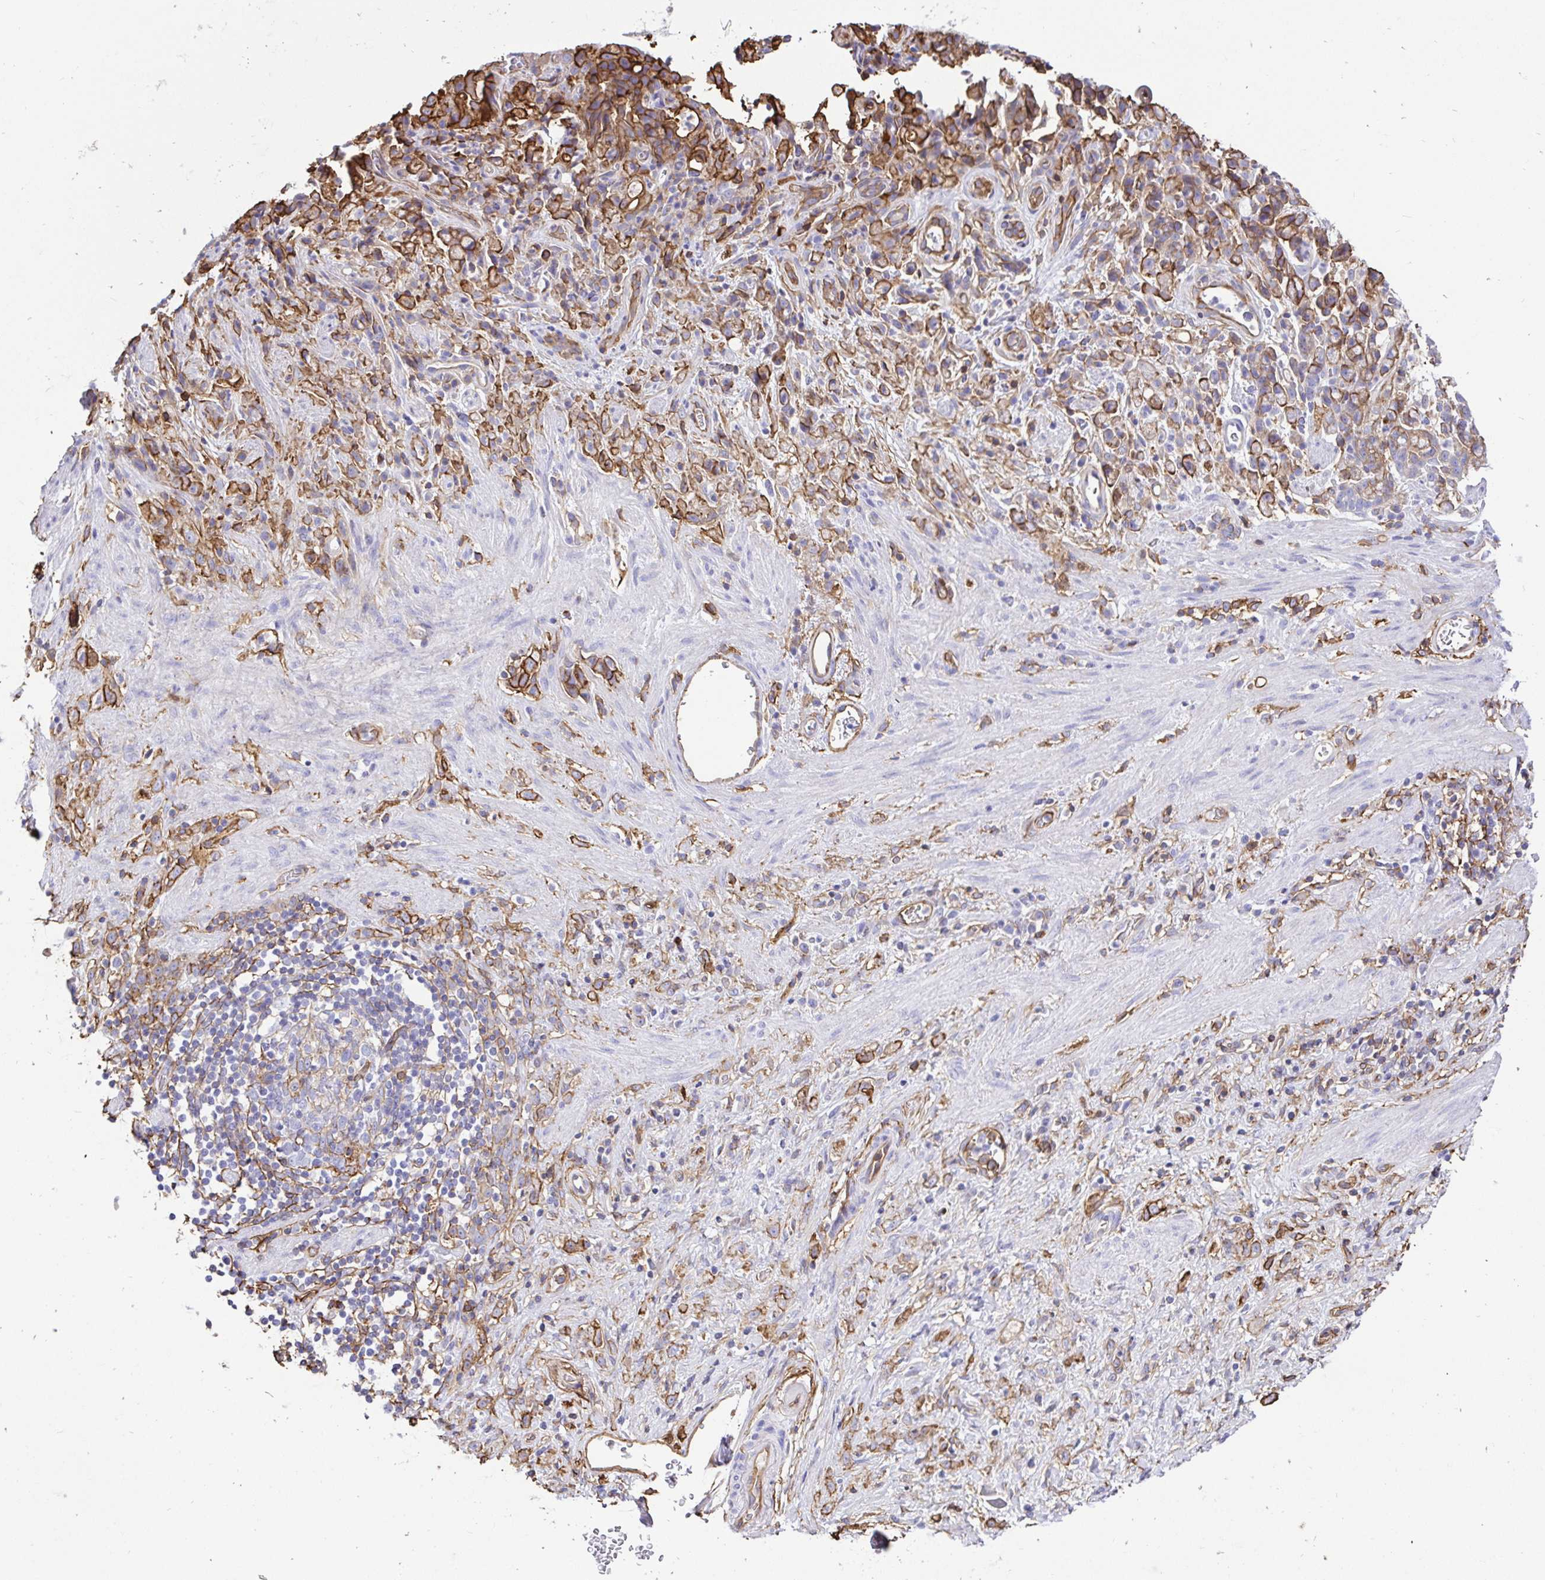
{"staining": {"intensity": "moderate", "quantity": ">75%", "location": "cytoplasmic/membranous"}, "tissue": "stomach cancer", "cell_type": "Tumor cells", "image_type": "cancer", "snomed": [{"axis": "morphology", "description": "Adenocarcinoma, NOS"}, {"axis": "topography", "description": "Stomach"}], "caption": "Human stomach cancer (adenocarcinoma) stained for a protein (brown) demonstrates moderate cytoplasmic/membranous positive positivity in about >75% of tumor cells.", "gene": "ANXA2", "patient": {"sex": "female", "age": 60}}